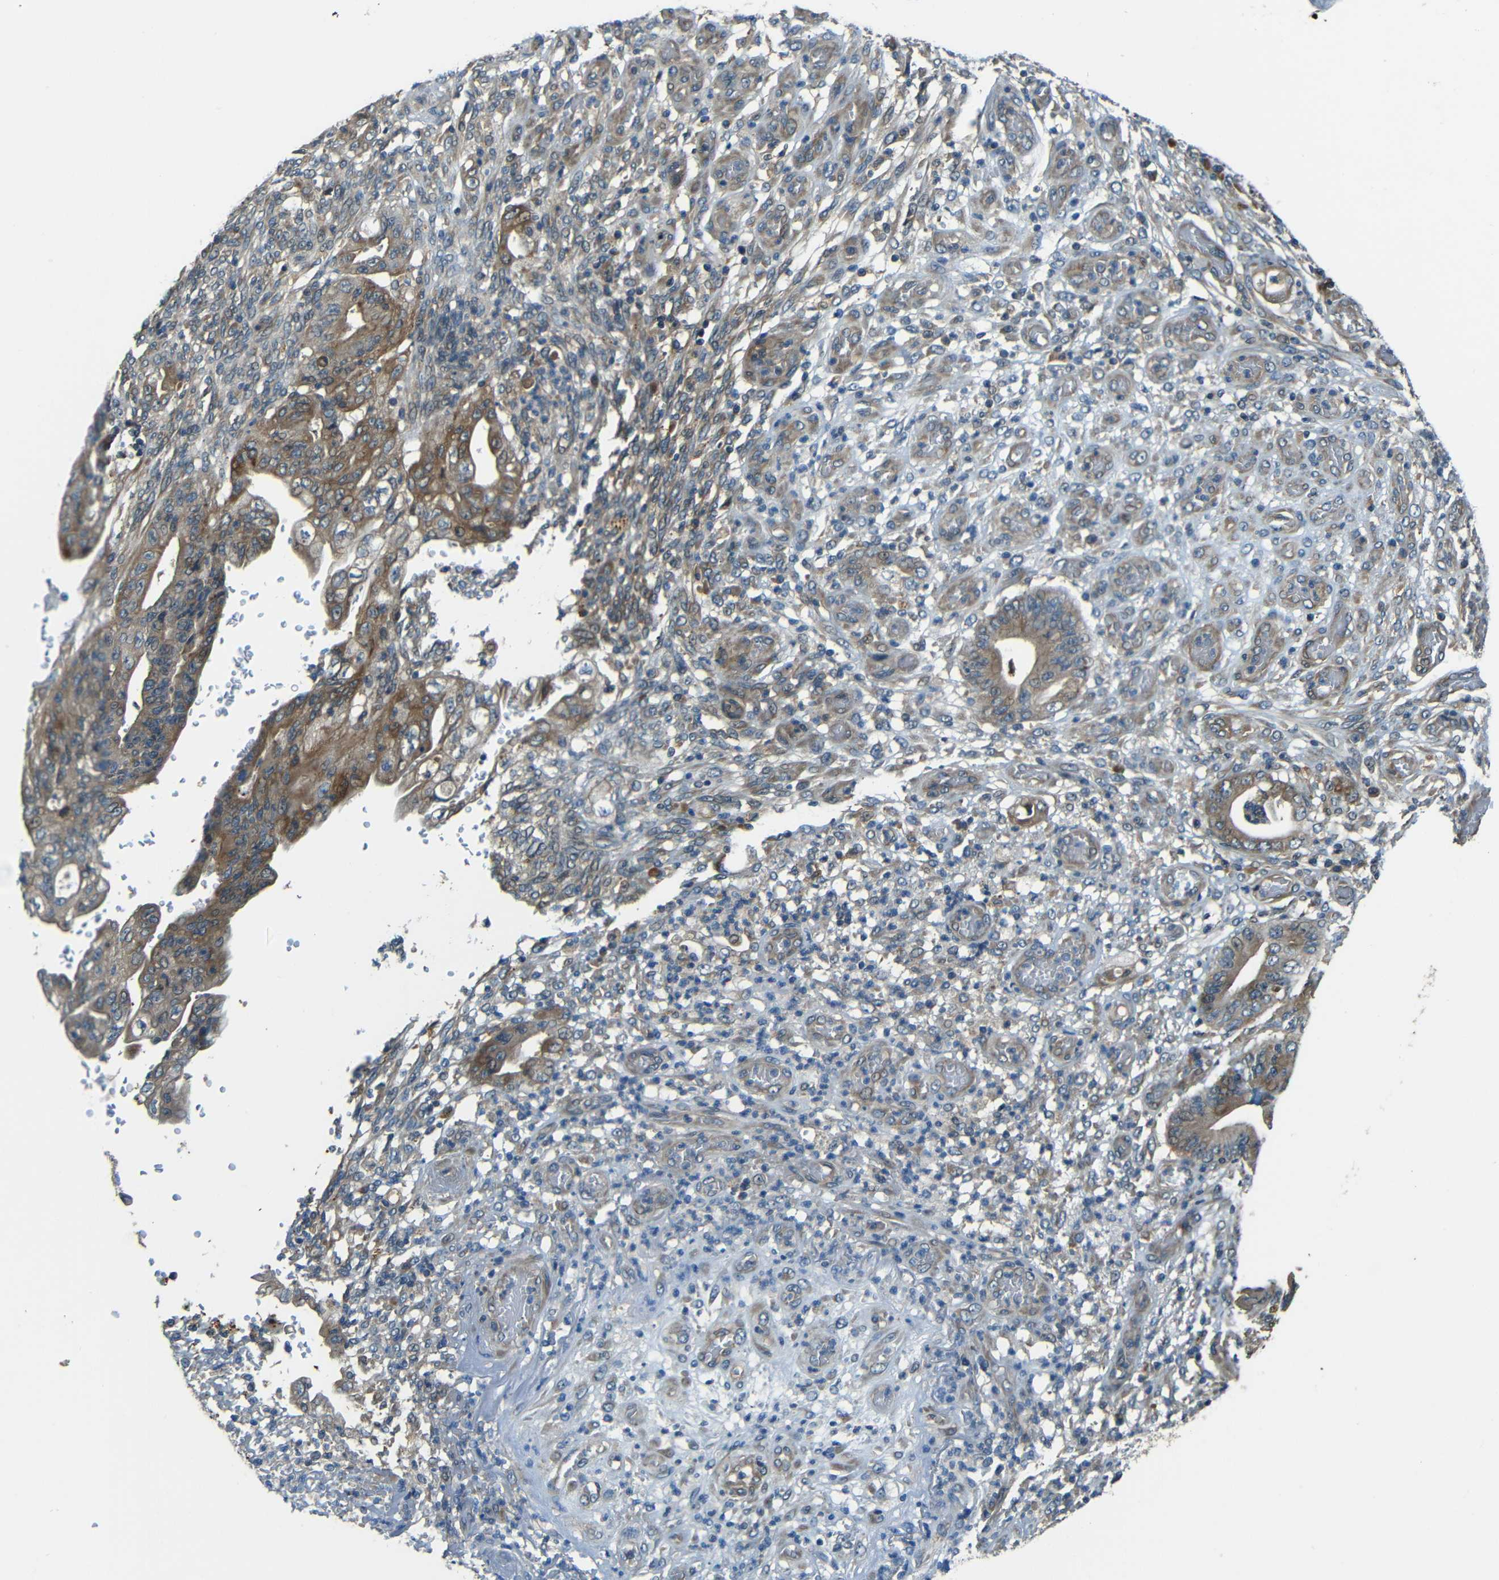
{"staining": {"intensity": "moderate", "quantity": ">75%", "location": "cytoplasmic/membranous"}, "tissue": "stomach cancer", "cell_type": "Tumor cells", "image_type": "cancer", "snomed": [{"axis": "morphology", "description": "Adenocarcinoma, NOS"}, {"axis": "topography", "description": "Stomach"}], "caption": "The micrograph demonstrates staining of stomach cancer, revealing moderate cytoplasmic/membranous protein positivity (brown color) within tumor cells.", "gene": "FNDC3A", "patient": {"sex": "female", "age": 73}}